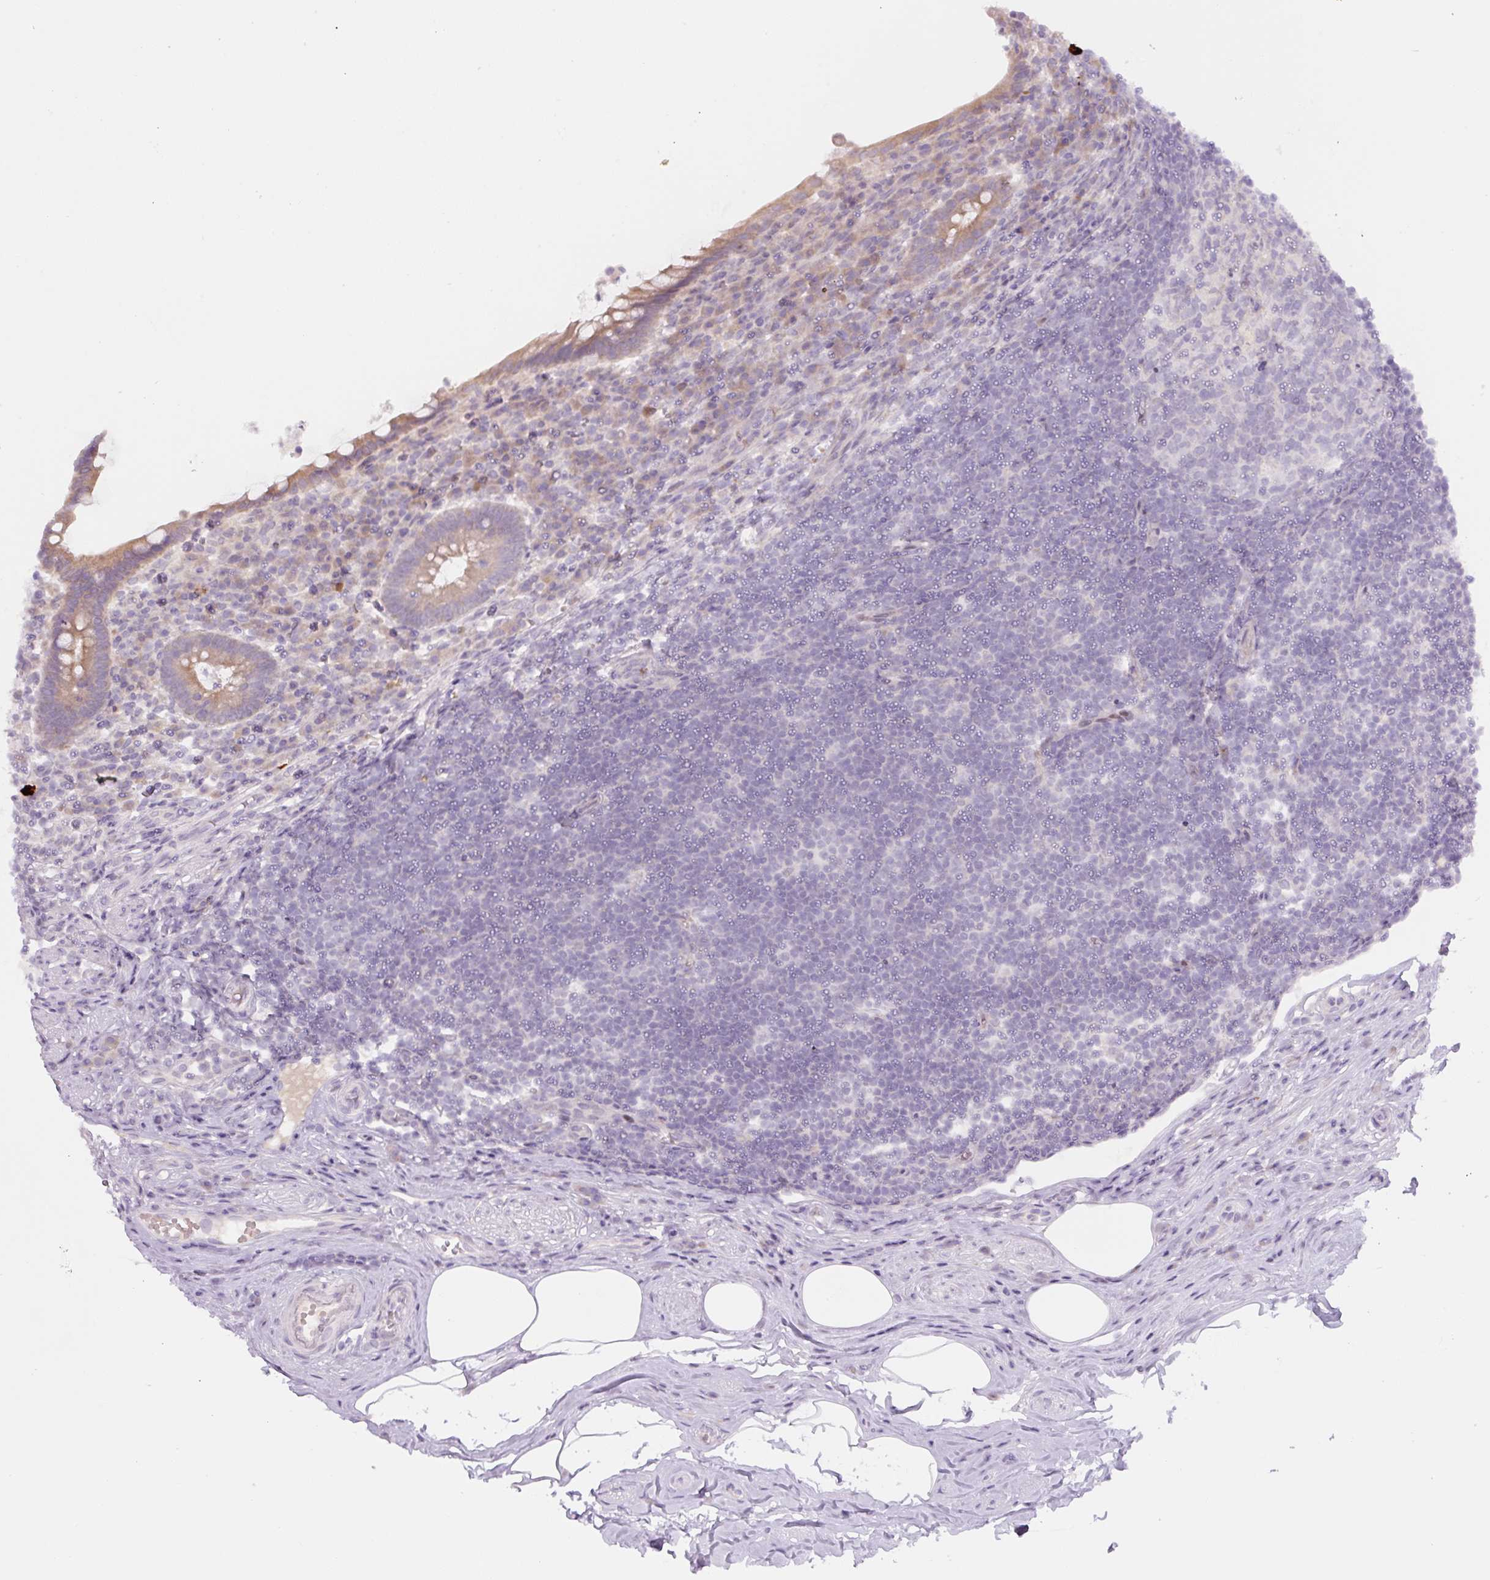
{"staining": {"intensity": "strong", "quantity": "25%-75%", "location": "cytoplasmic/membranous"}, "tissue": "appendix", "cell_type": "Glandular cells", "image_type": "normal", "snomed": [{"axis": "morphology", "description": "Normal tissue, NOS"}, {"axis": "topography", "description": "Appendix"}], "caption": "Immunohistochemical staining of normal human appendix shows high levels of strong cytoplasmic/membranous staining in about 25%-75% of glandular cells. (brown staining indicates protein expression, while blue staining denotes nuclei).", "gene": "YIF1B", "patient": {"sex": "female", "age": 56}}